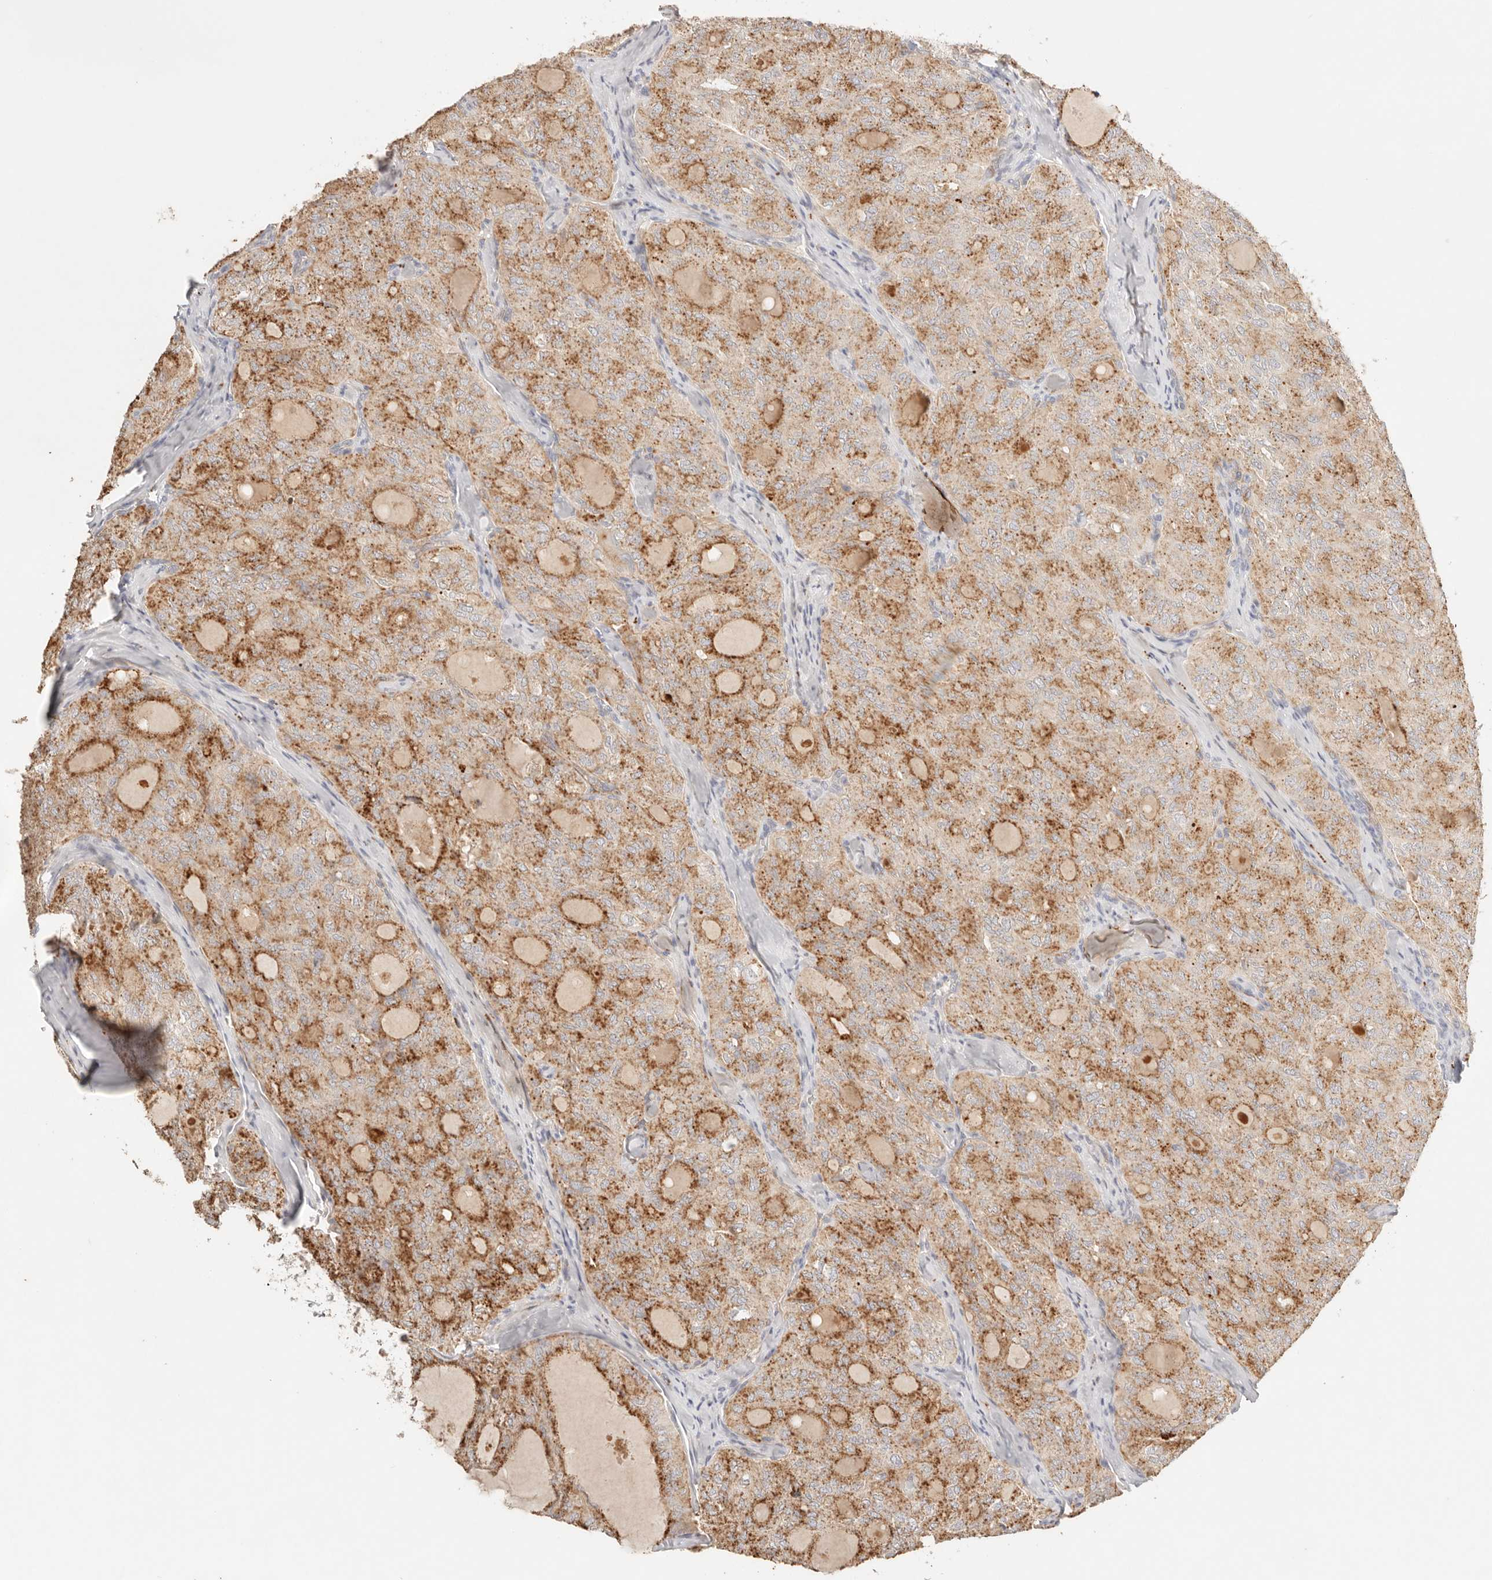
{"staining": {"intensity": "moderate", "quantity": ">75%", "location": "cytoplasmic/membranous"}, "tissue": "thyroid cancer", "cell_type": "Tumor cells", "image_type": "cancer", "snomed": [{"axis": "morphology", "description": "Follicular adenoma carcinoma, NOS"}, {"axis": "topography", "description": "Thyroid gland"}], "caption": "Immunohistochemical staining of human thyroid follicular adenoma carcinoma exhibits medium levels of moderate cytoplasmic/membranous expression in about >75% of tumor cells.", "gene": "CEP120", "patient": {"sex": "male", "age": 75}}